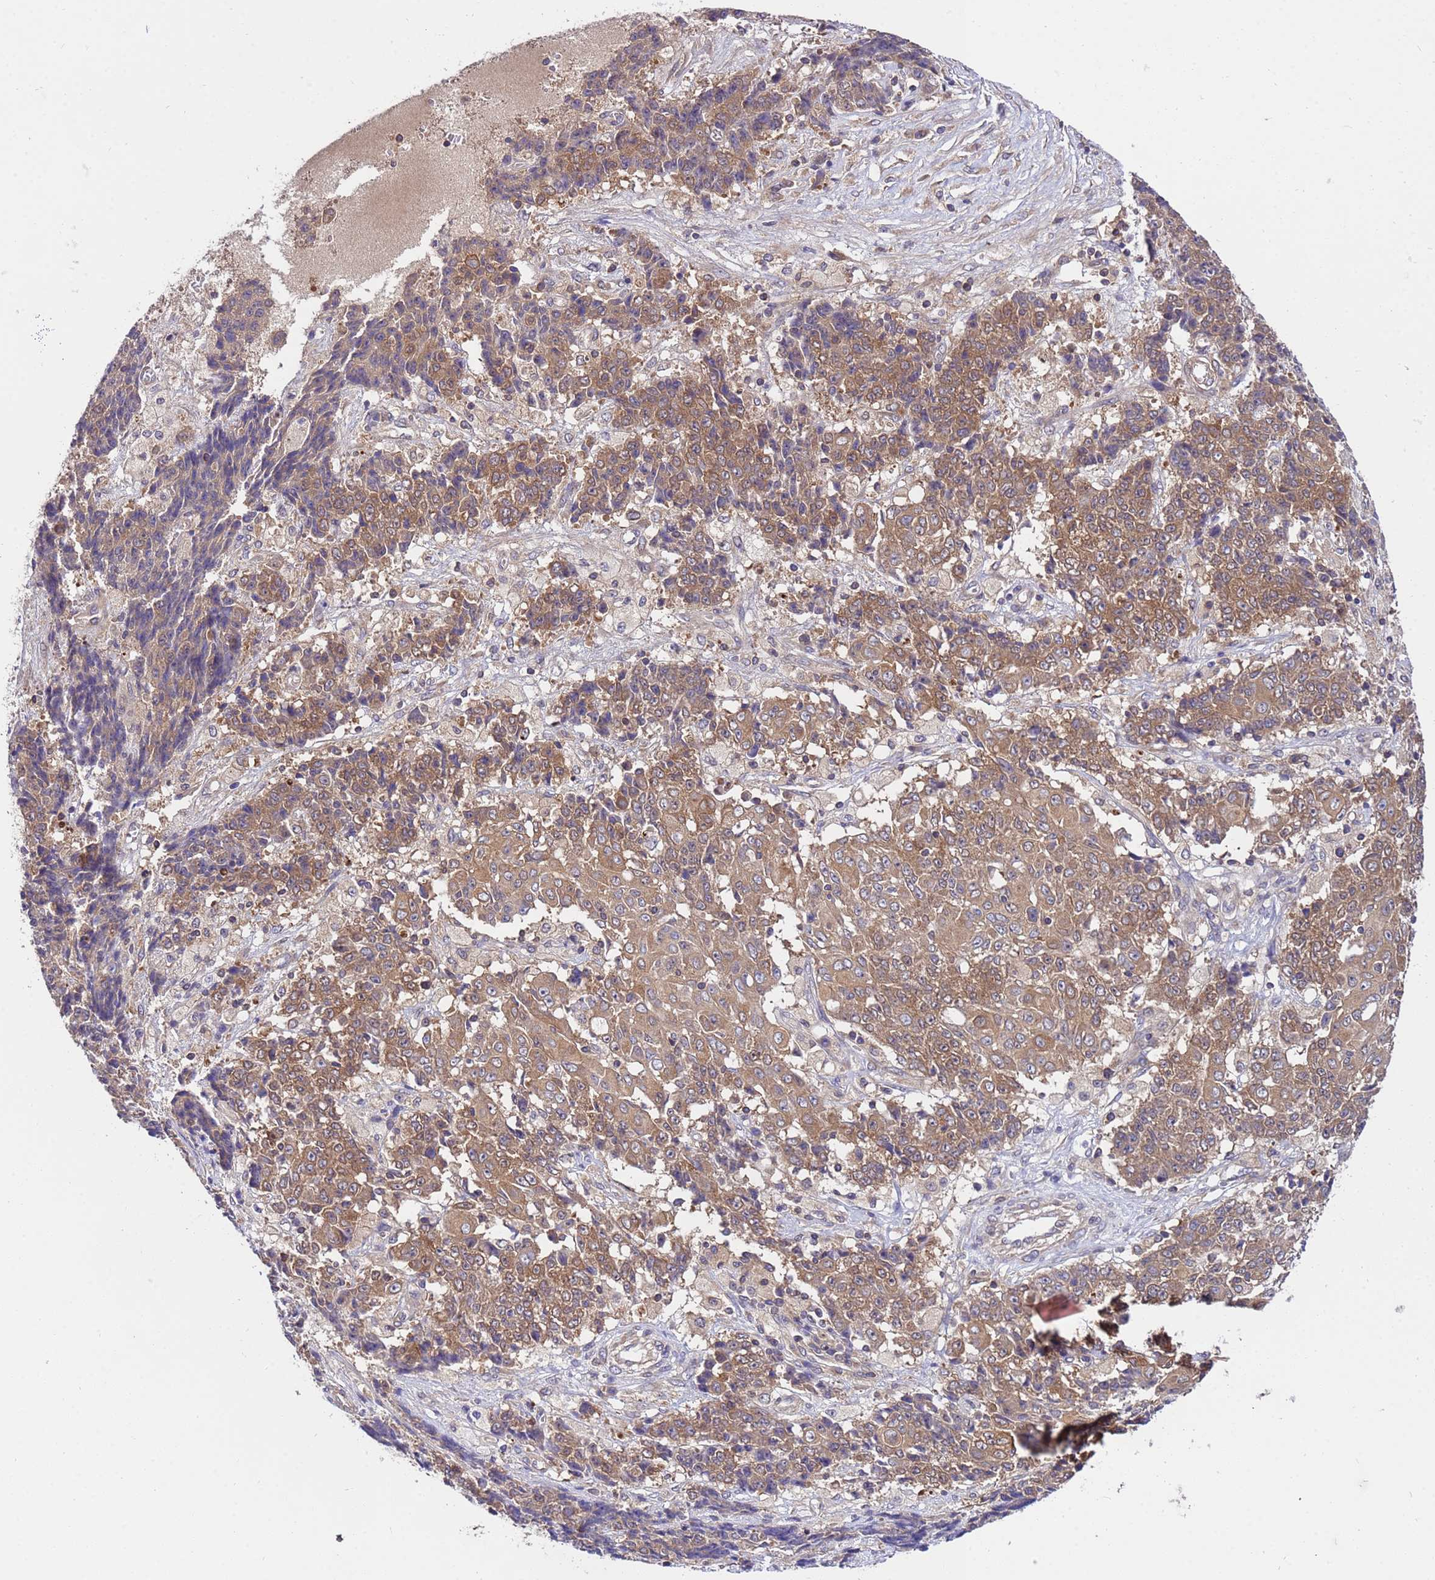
{"staining": {"intensity": "moderate", "quantity": ">75%", "location": "cytoplasmic/membranous"}, "tissue": "ovarian cancer", "cell_type": "Tumor cells", "image_type": "cancer", "snomed": [{"axis": "morphology", "description": "Carcinoma, endometroid"}, {"axis": "topography", "description": "Ovary"}], "caption": "A brown stain shows moderate cytoplasmic/membranous positivity of a protein in ovarian cancer tumor cells. The protein is shown in brown color, while the nuclei are stained blue.", "gene": "GET3", "patient": {"sex": "female", "age": 42}}